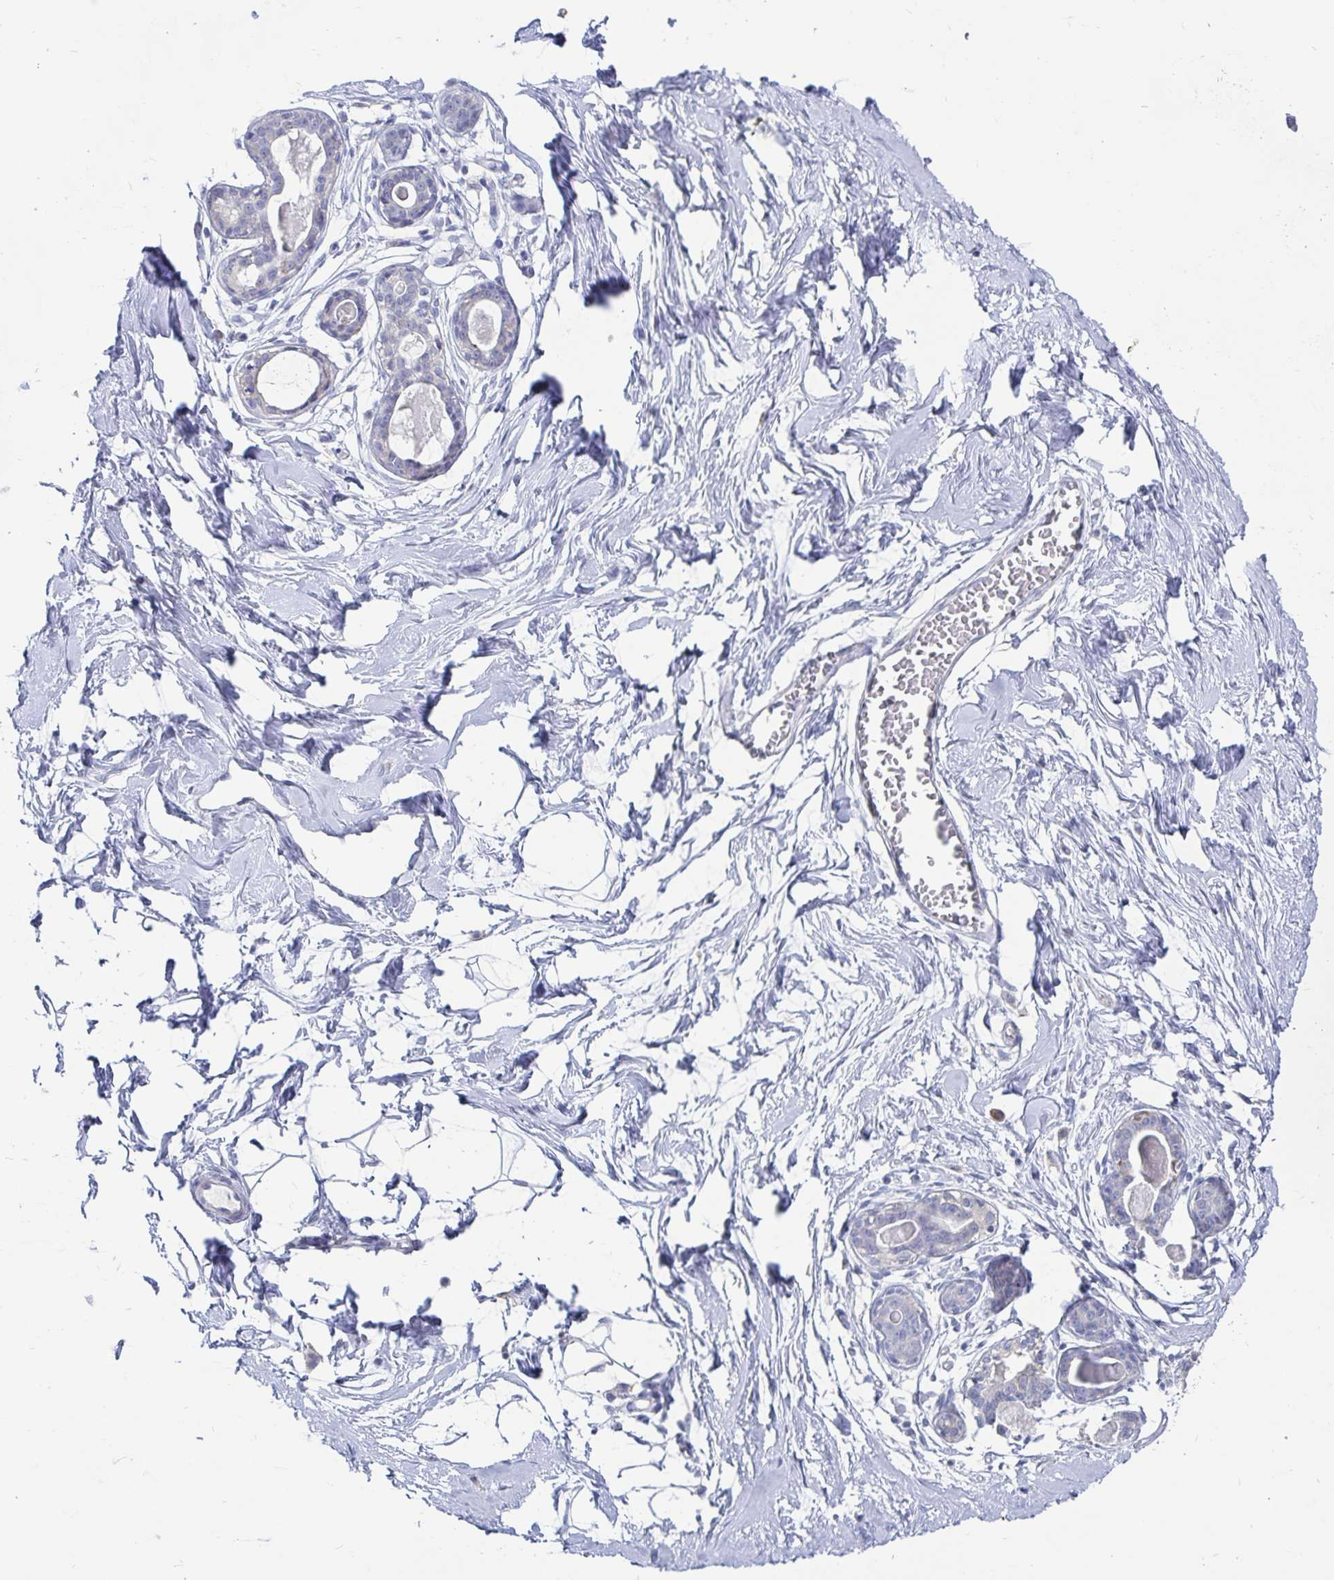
{"staining": {"intensity": "negative", "quantity": "none", "location": "none"}, "tissue": "breast", "cell_type": "Adipocytes", "image_type": "normal", "snomed": [{"axis": "morphology", "description": "Normal tissue, NOS"}, {"axis": "topography", "description": "Breast"}], "caption": "Breast was stained to show a protein in brown. There is no significant positivity in adipocytes. (Brightfield microscopy of DAB IHC at high magnification).", "gene": "SPPL3", "patient": {"sex": "female", "age": 45}}